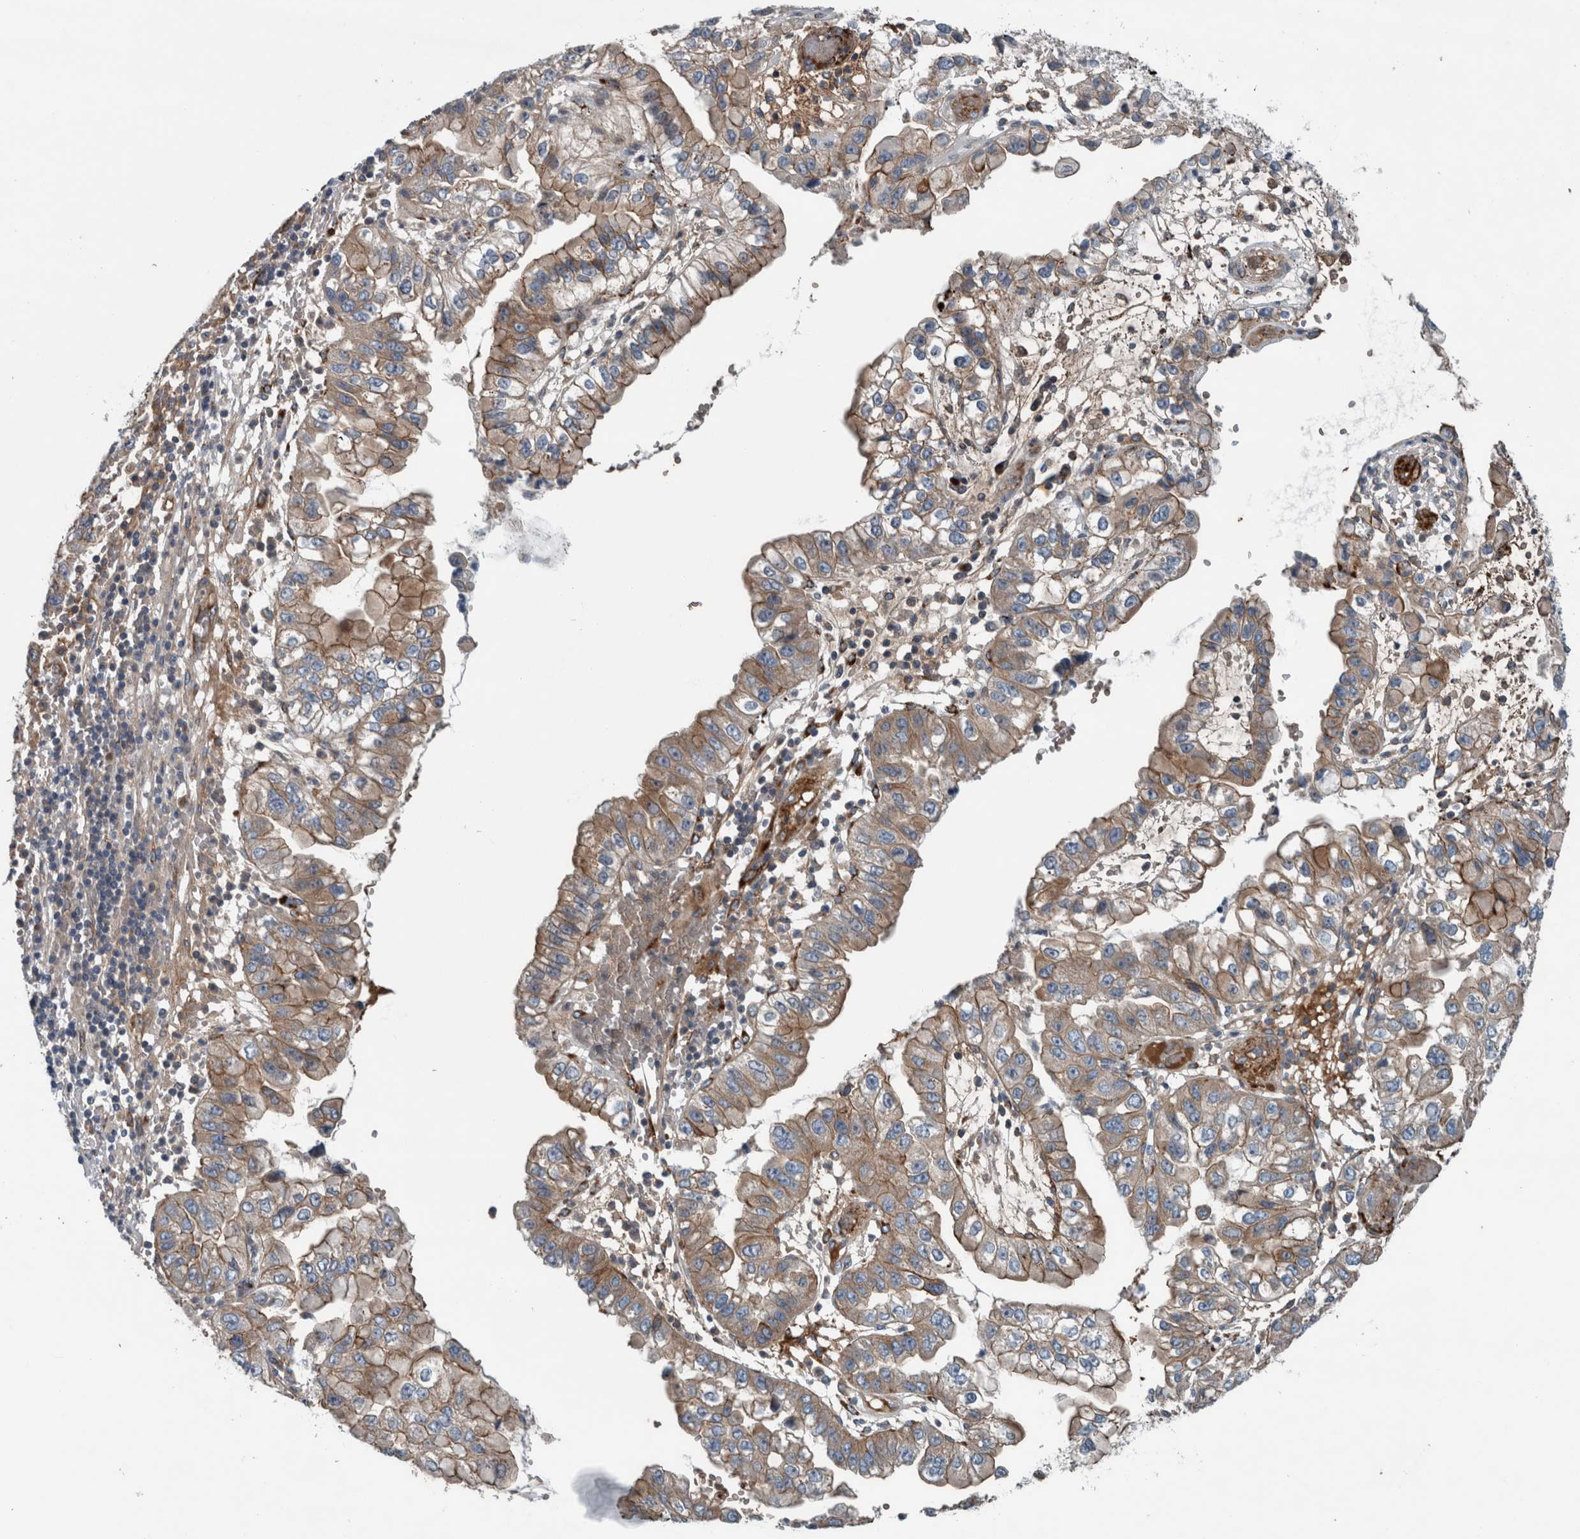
{"staining": {"intensity": "moderate", "quantity": ">75%", "location": "cytoplasmic/membranous"}, "tissue": "liver cancer", "cell_type": "Tumor cells", "image_type": "cancer", "snomed": [{"axis": "morphology", "description": "Cholangiocarcinoma"}, {"axis": "topography", "description": "Liver"}], "caption": "A photomicrograph of liver cholangiocarcinoma stained for a protein reveals moderate cytoplasmic/membranous brown staining in tumor cells.", "gene": "GLT8D2", "patient": {"sex": "female", "age": 79}}